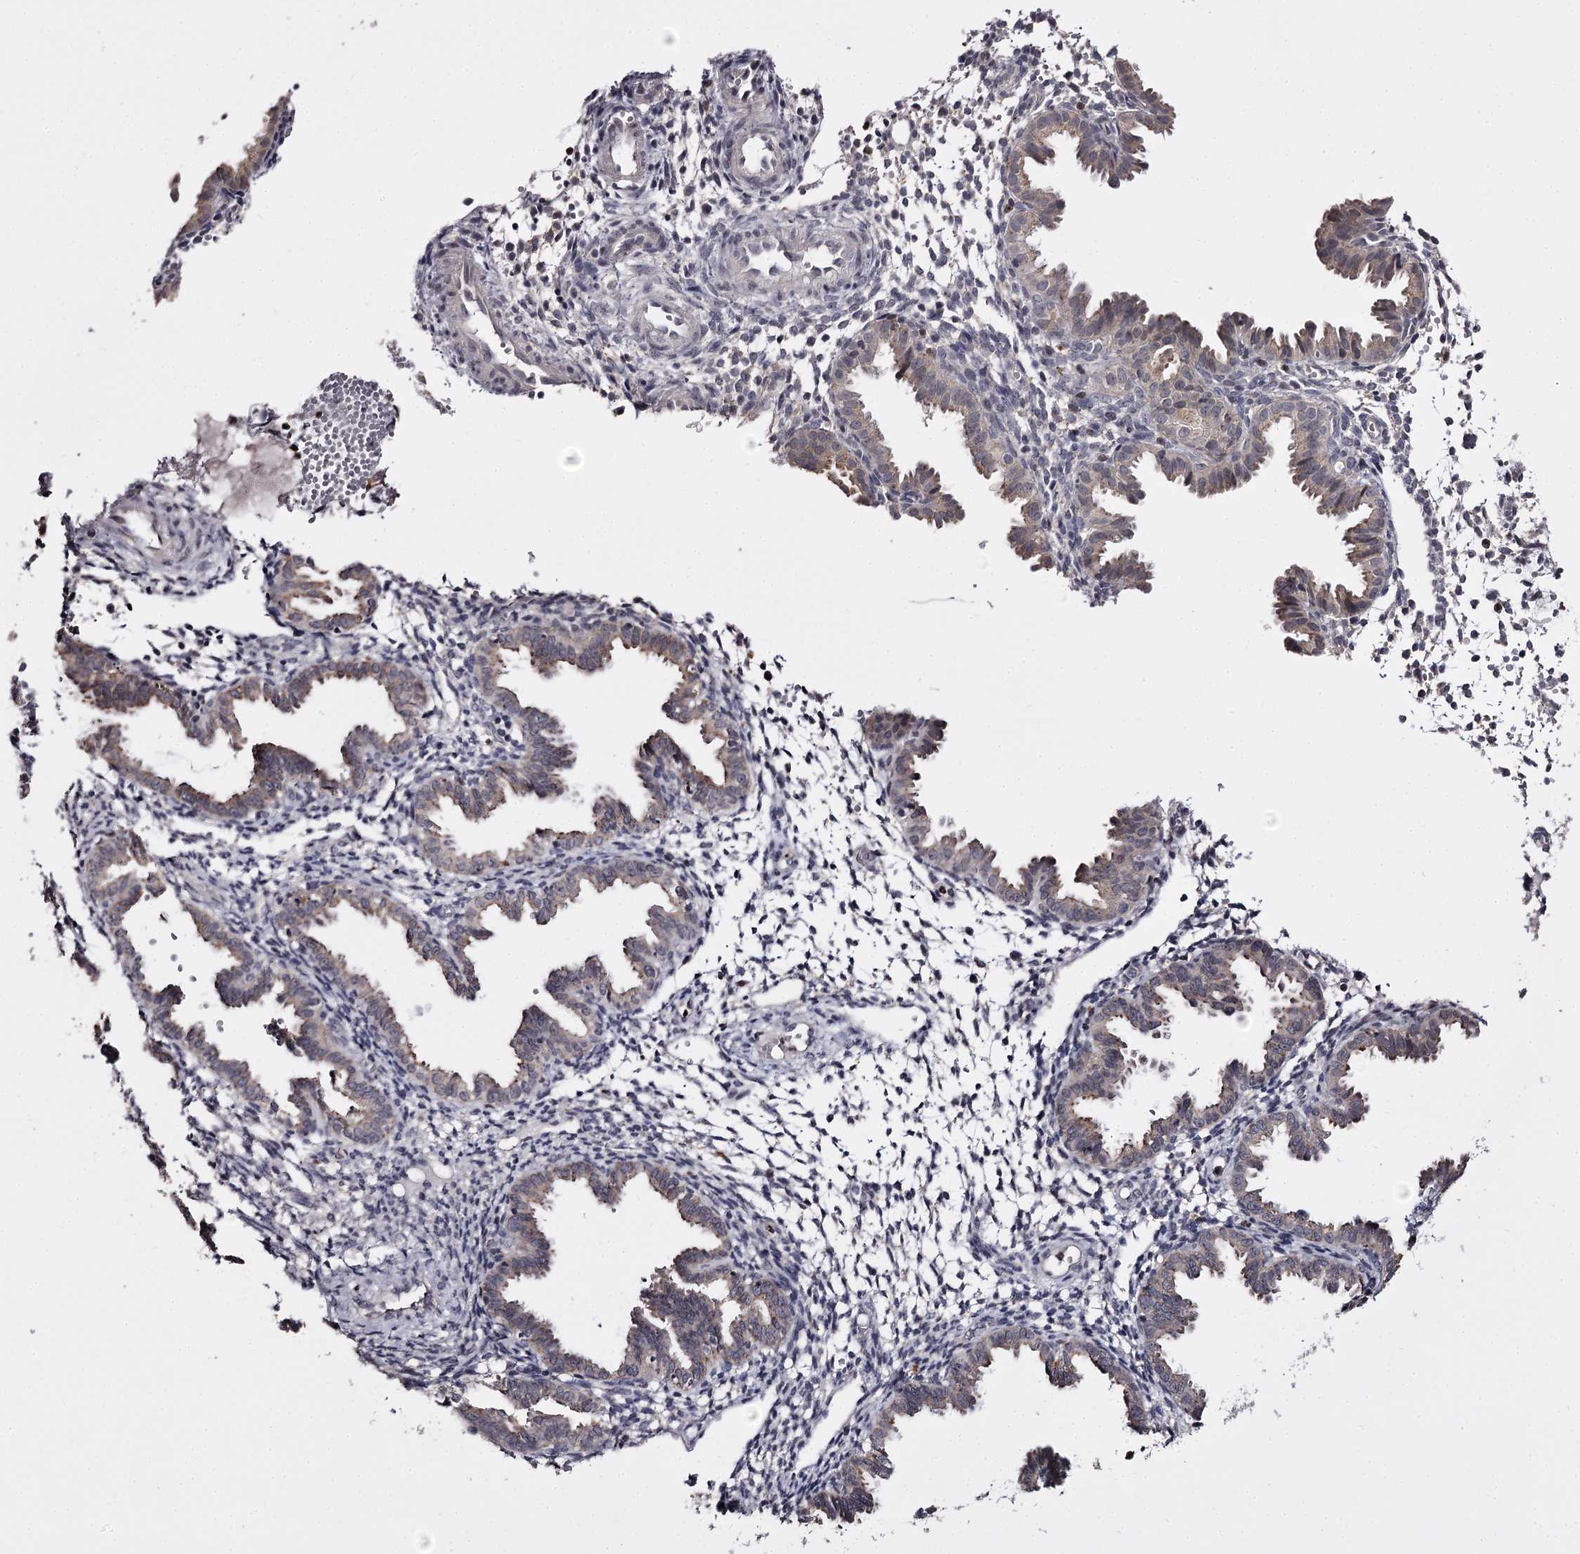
{"staining": {"intensity": "negative", "quantity": "none", "location": "none"}, "tissue": "endometrium", "cell_type": "Cells in endometrial stroma", "image_type": "normal", "snomed": [{"axis": "morphology", "description": "Normal tissue, NOS"}, {"axis": "topography", "description": "Endometrium"}], "caption": "Immunohistochemistry photomicrograph of normal human endometrium stained for a protein (brown), which demonstrates no staining in cells in endometrial stroma.", "gene": "SLC32A1", "patient": {"sex": "female", "age": 33}}